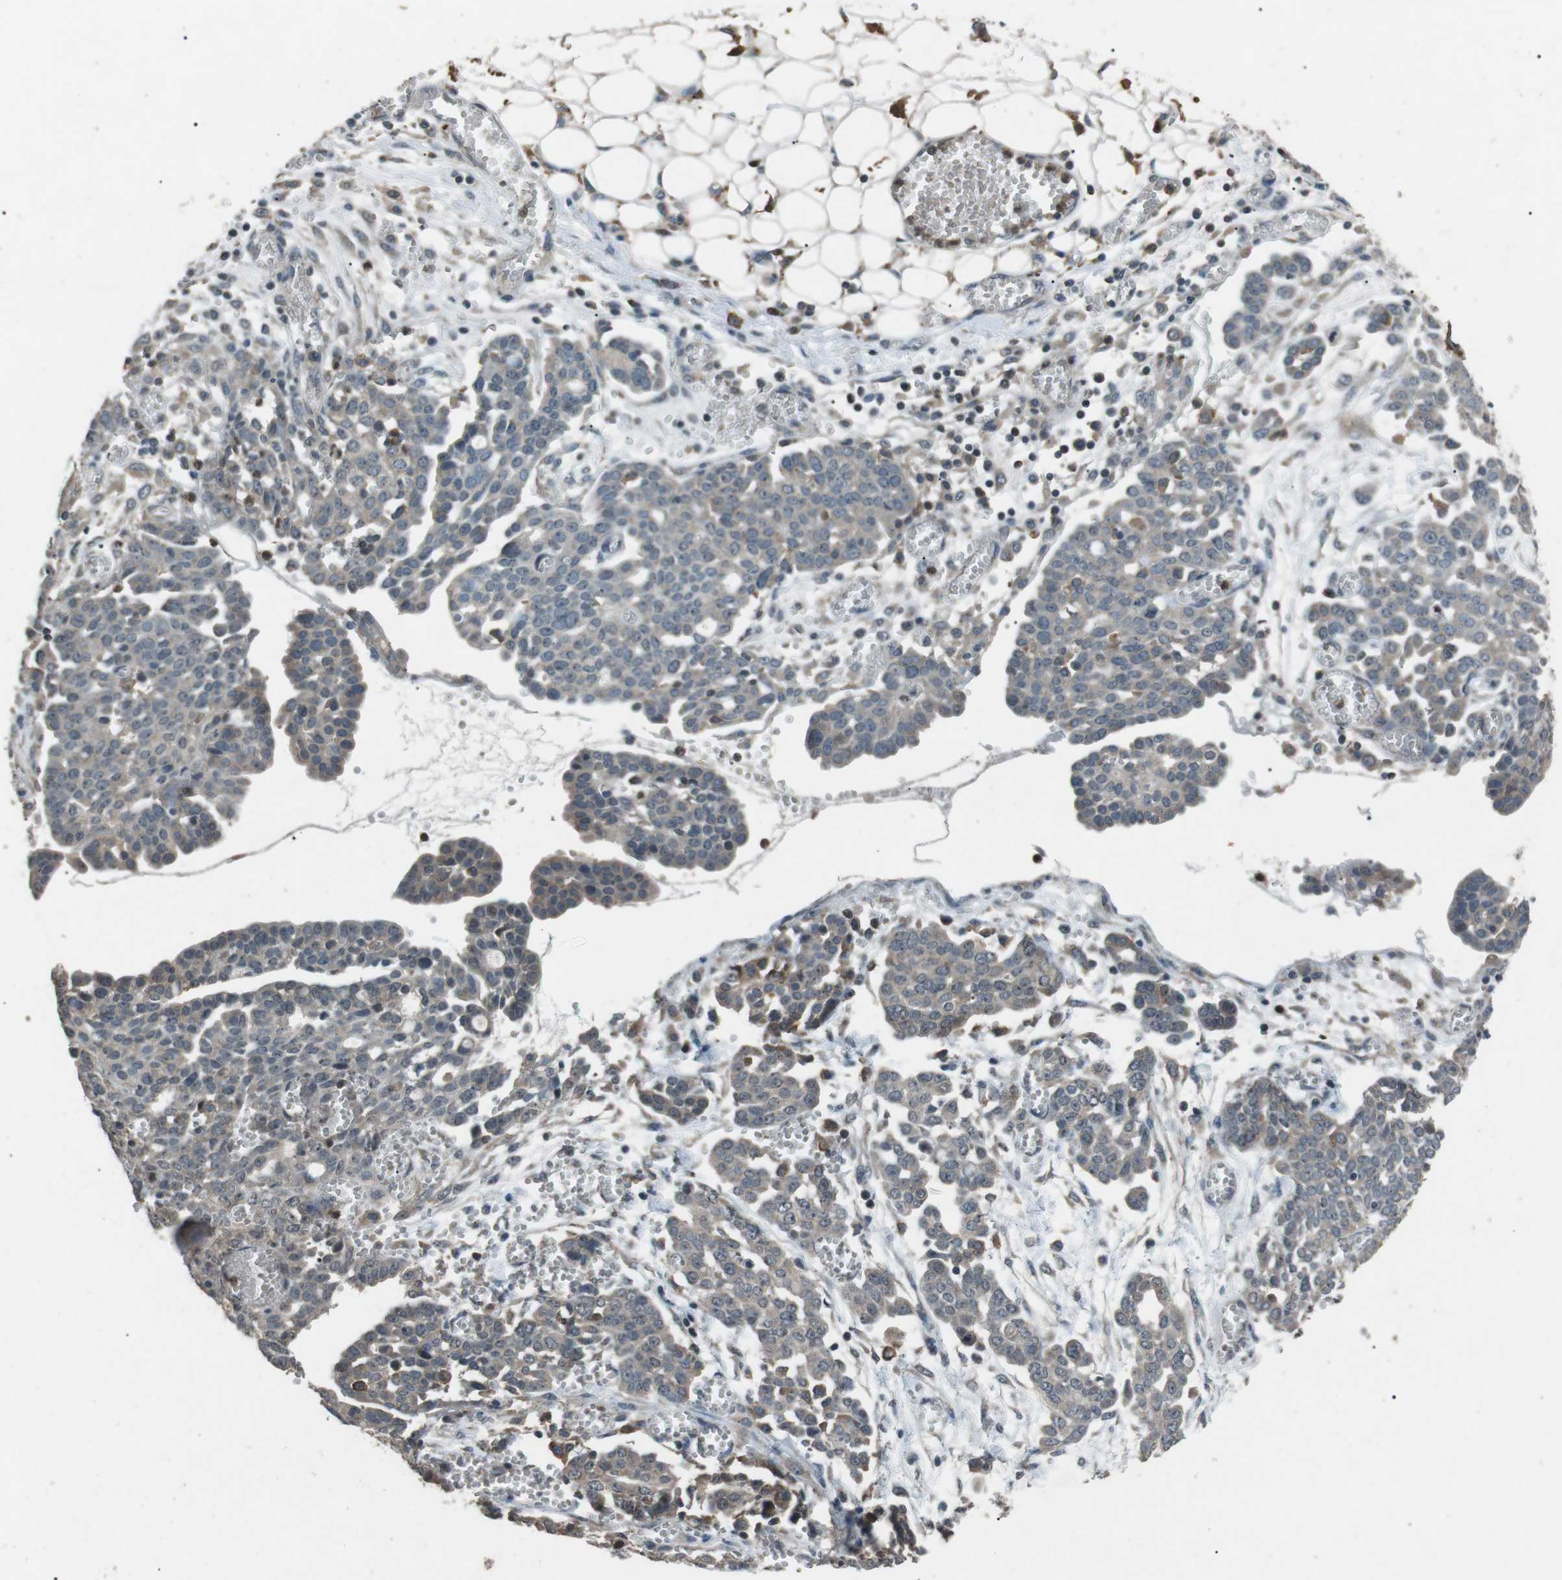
{"staining": {"intensity": "weak", "quantity": "<25%", "location": "cytoplasmic/membranous"}, "tissue": "ovarian cancer", "cell_type": "Tumor cells", "image_type": "cancer", "snomed": [{"axis": "morphology", "description": "Cystadenocarcinoma, serous, NOS"}, {"axis": "topography", "description": "Soft tissue"}, {"axis": "topography", "description": "Ovary"}], "caption": "IHC micrograph of neoplastic tissue: human ovarian cancer (serous cystadenocarcinoma) stained with DAB (3,3'-diaminobenzidine) exhibits no significant protein positivity in tumor cells.", "gene": "NEK7", "patient": {"sex": "female", "age": 57}}